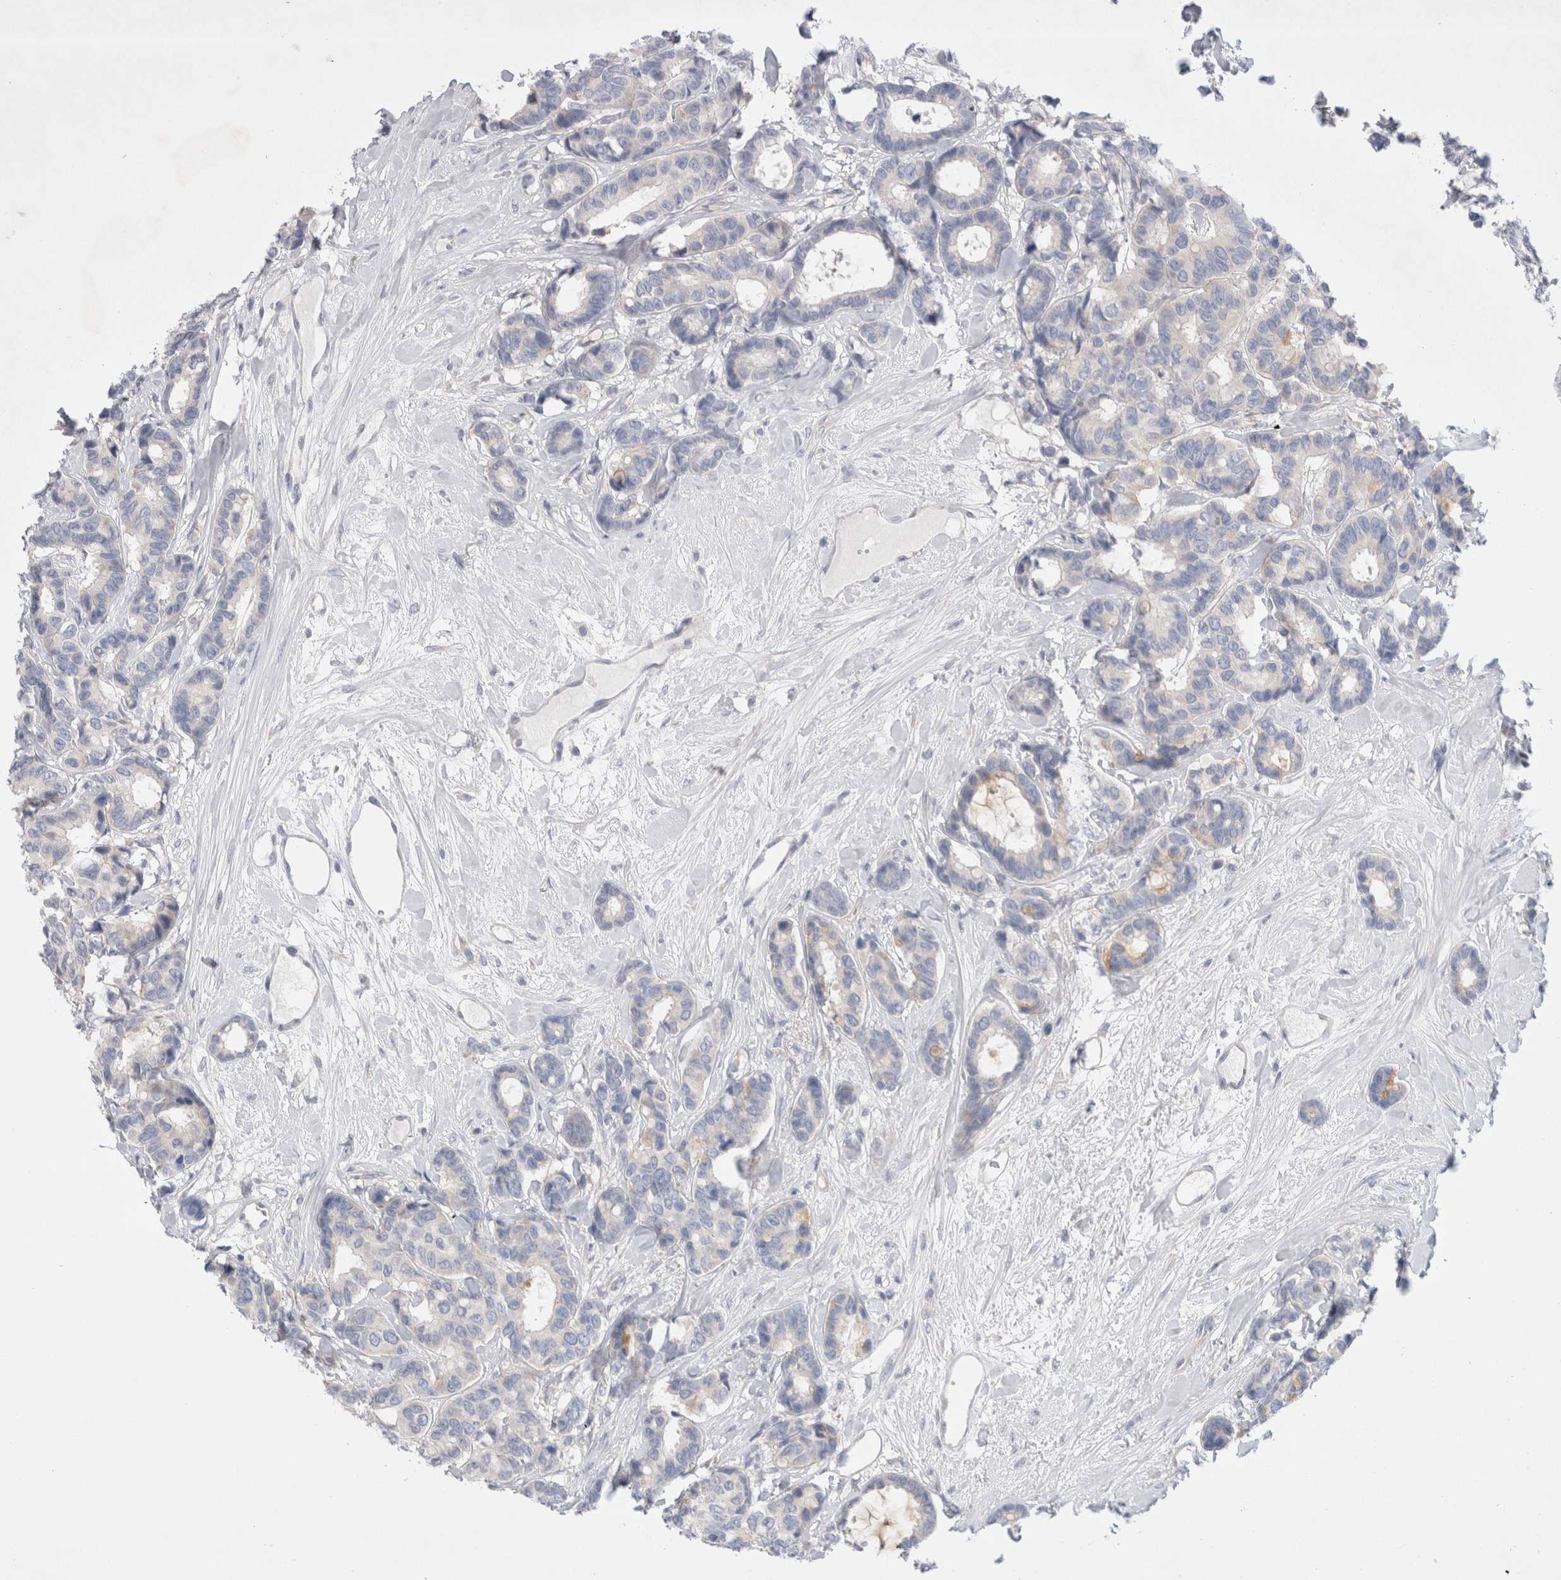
{"staining": {"intensity": "weak", "quantity": "<25%", "location": "cytoplasmic/membranous"}, "tissue": "breast cancer", "cell_type": "Tumor cells", "image_type": "cancer", "snomed": [{"axis": "morphology", "description": "Duct carcinoma"}, {"axis": "topography", "description": "Breast"}], "caption": "An image of human breast cancer is negative for staining in tumor cells.", "gene": "RBM12B", "patient": {"sex": "female", "age": 87}}